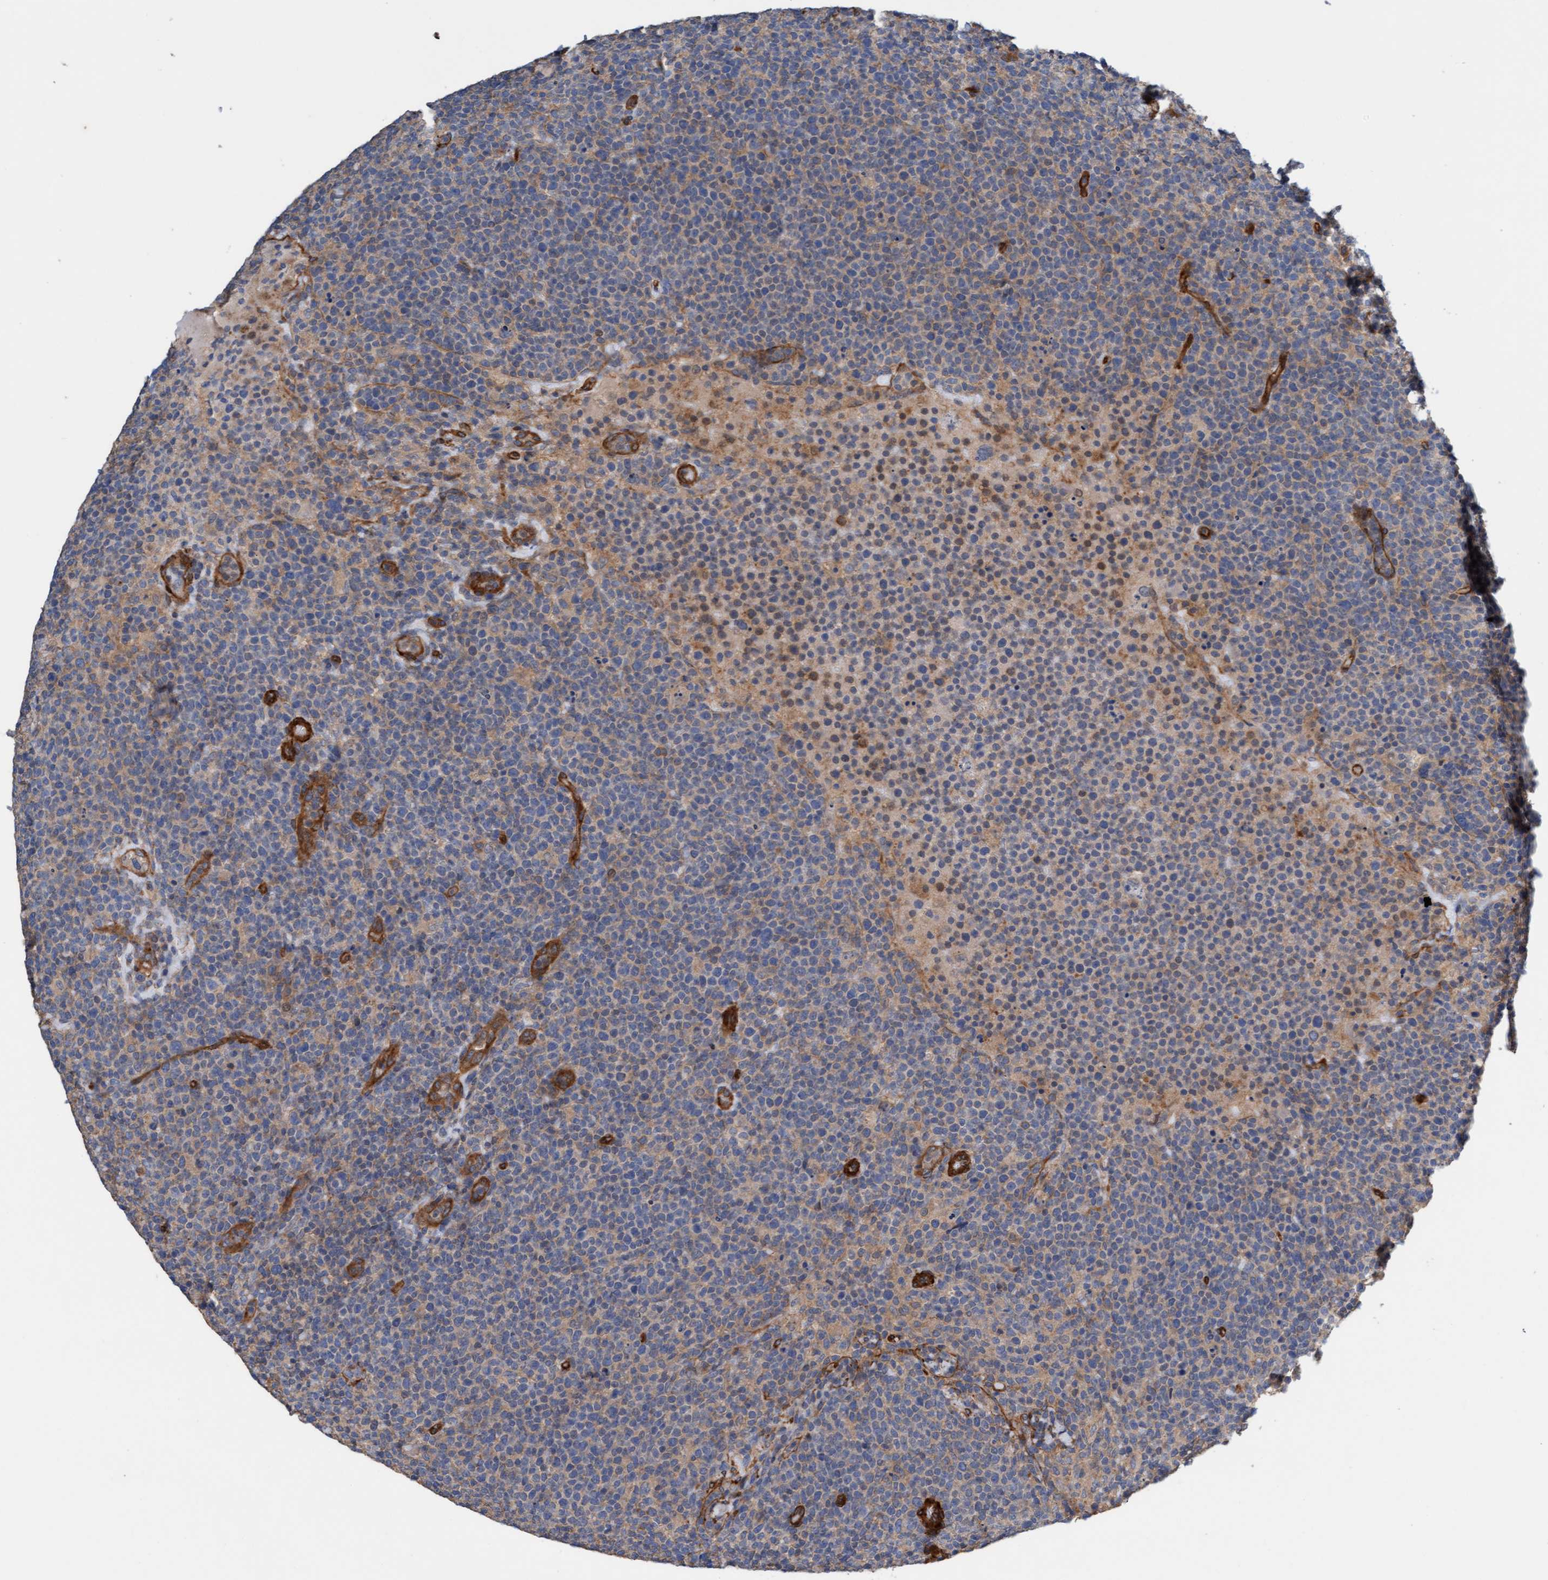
{"staining": {"intensity": "weak", "quantity": ">75%", "location": "cytoplasmic/membranous"}, "tissue": "lymphoma", "cell_type": "Tumor cells", "image_type": "cancer", "snomed": [{"axis": "morphology", "description": "Malignant lymphoma, non-Hodgkin's type, High grade"}, {"axis": "topography", "description": "Lymph node"}], "caption": "Protein staining reveals weak cytoplasmic/membranous positivity in about >75% of tumor cells in lymphoma.", "gene": "FMNL3", "patient": {"sex": "male", "age": 61}}